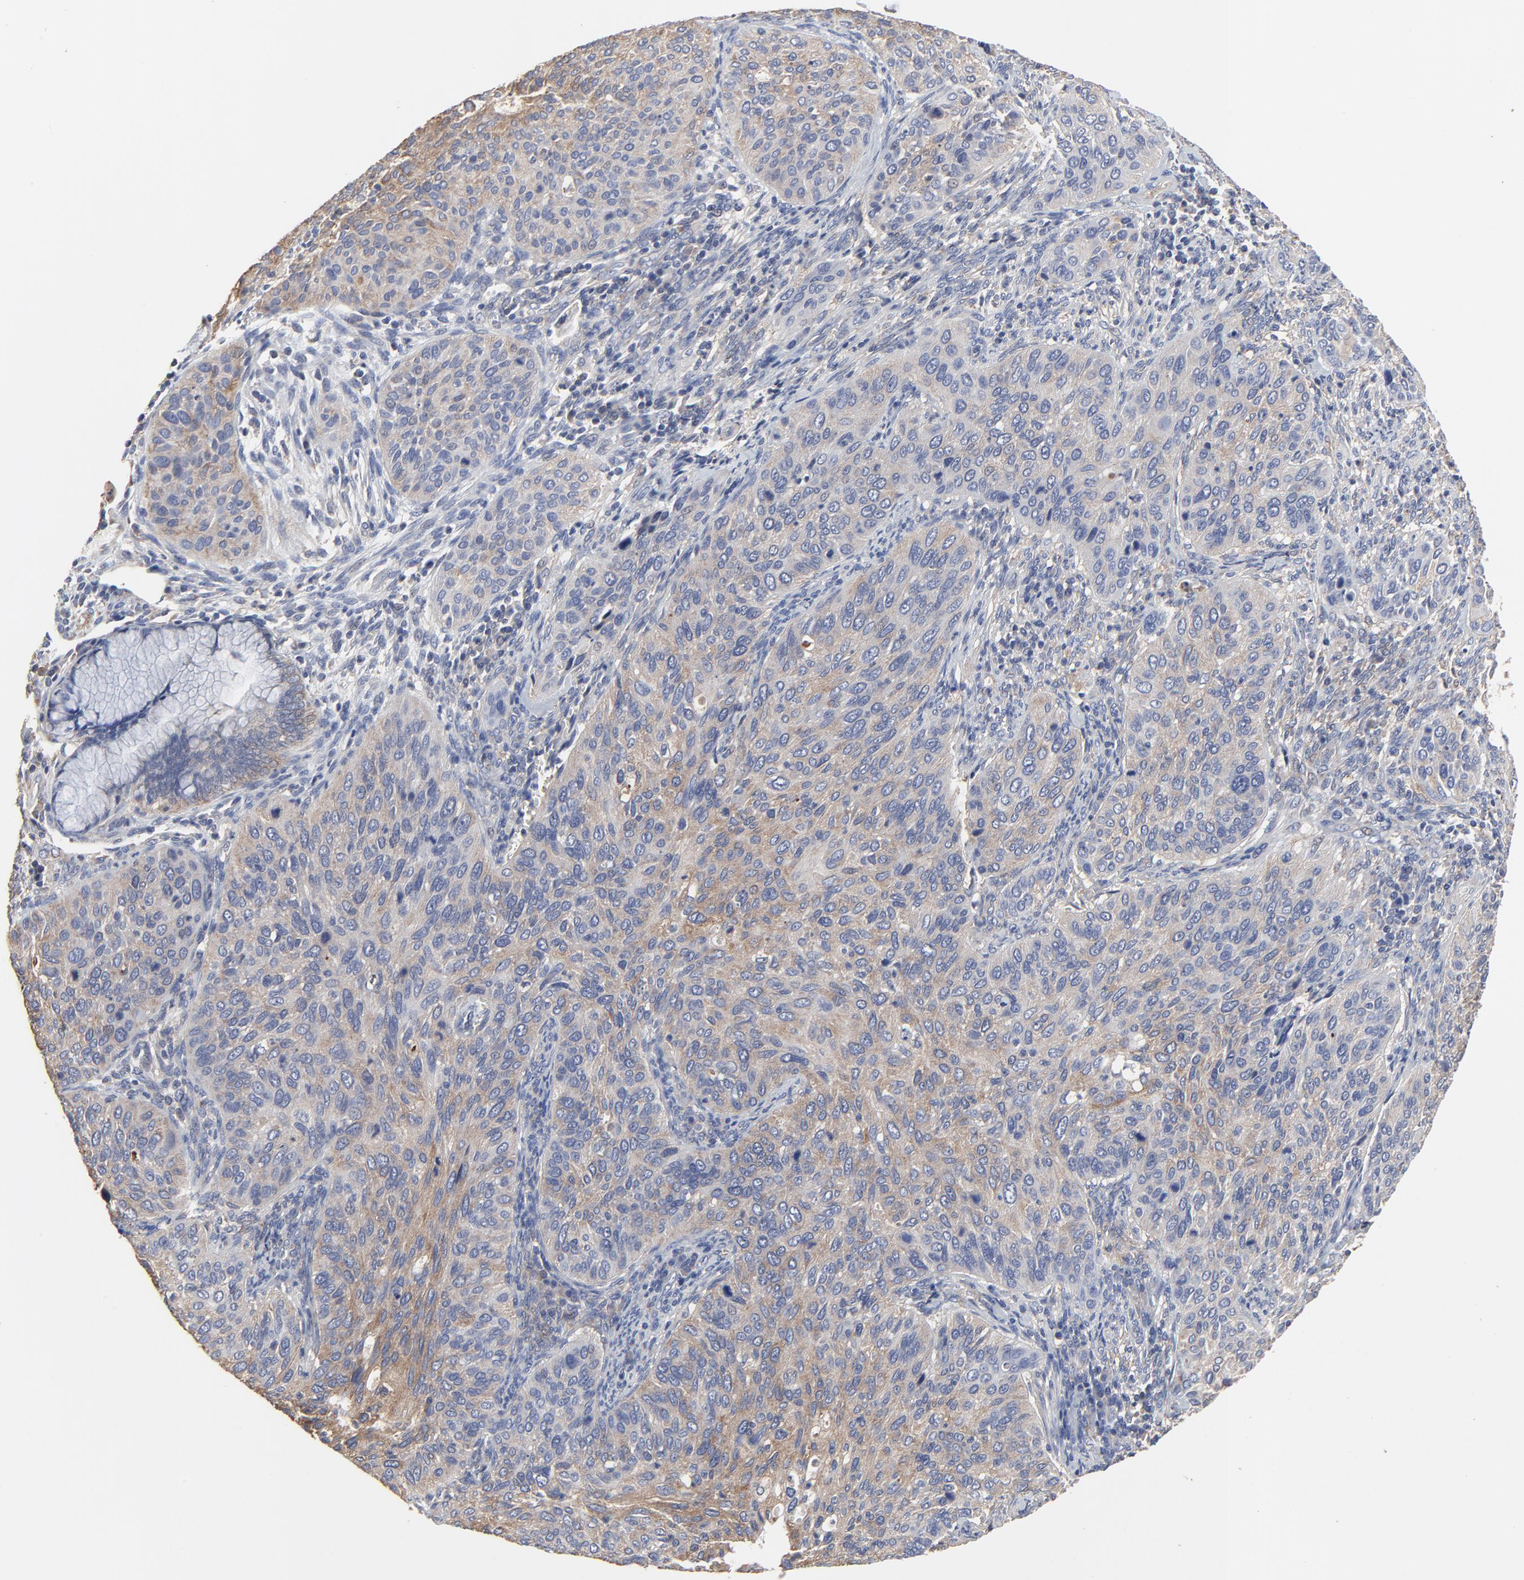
{"staining": {"intensity": "moderate", "quantity": ">75%", "location": "cytoplasmic/membranous"}, "tissue": "cervical cancer", "cell_type": "Tumor cells", "image_type": "cancer", "snomed": [{"axis": "morphology", "description": "Squamous cell carcinoma, NOS"}, {"axis": "topography", "description": "Cervix"}], "caption": "This is an image of immunohistochemistry staining of squamous cell carcinoma (cervical), which shows moderate positivity in the cytoplasmic/membranous of tumor cells.", "gene": "NXF3", "patient": {"sex": "female", "age": 57}}